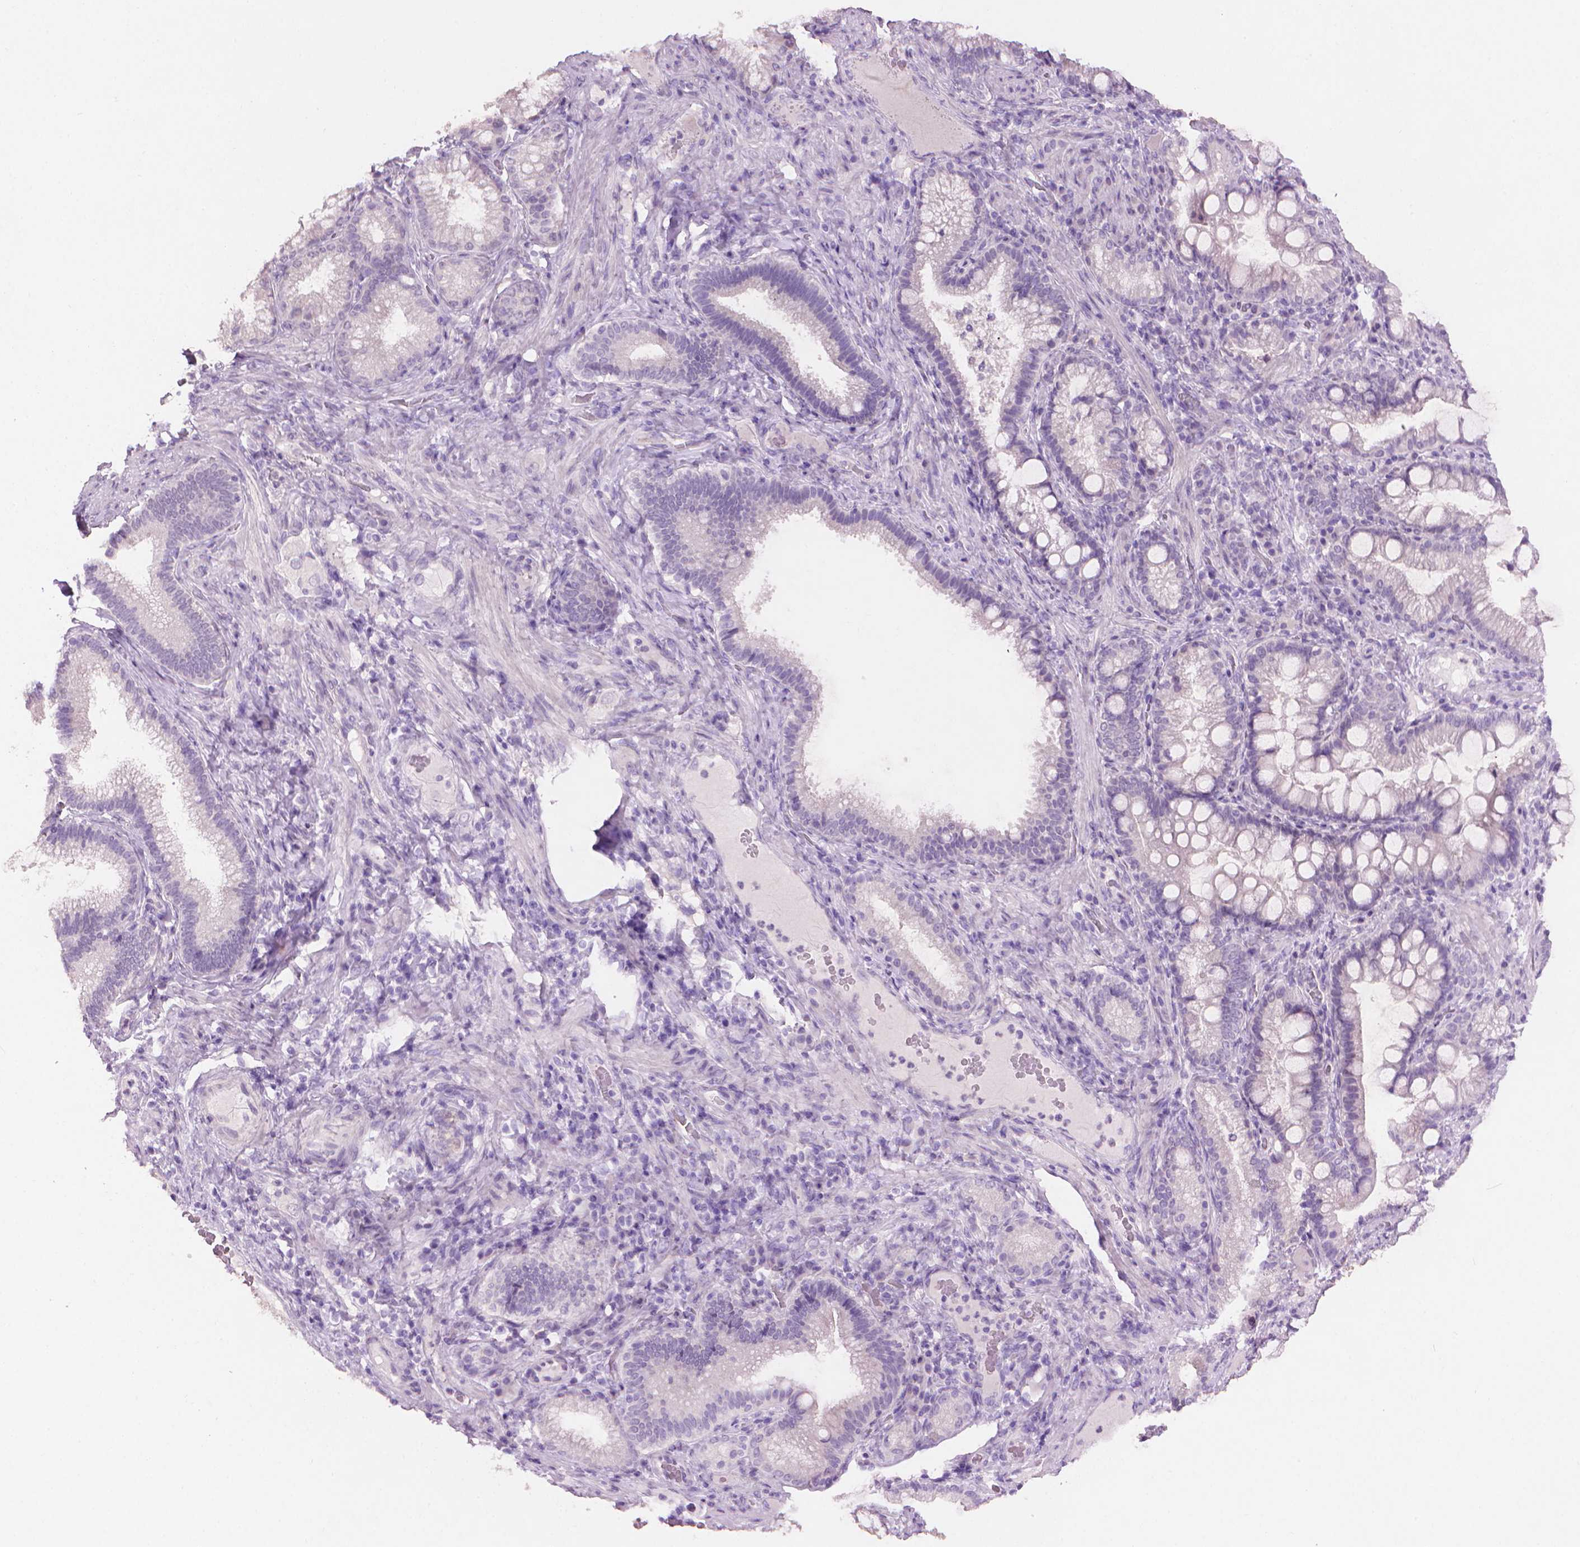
{"staining": {"intensity": "negative", "quantity": "none", "location": "none"}, "tissue": "duodenum", "cell_type": "Glandular cells", "image_type": "normal", "snomed": [{"axis": "morphology", "description": "Normal tissue, NOS"}, {"axis": "topography", "description": "Pancreas"}, {"axis": "topography", "description": "Duodenum"}], "caption": "DAB (3,3'-diaminobenzidine) immunohistochemical staining of normal human duodenum demonstrates no significant expression in glandular cells.", "gene": "MLANA", "patient": {"sex": "male", "age": 59}}